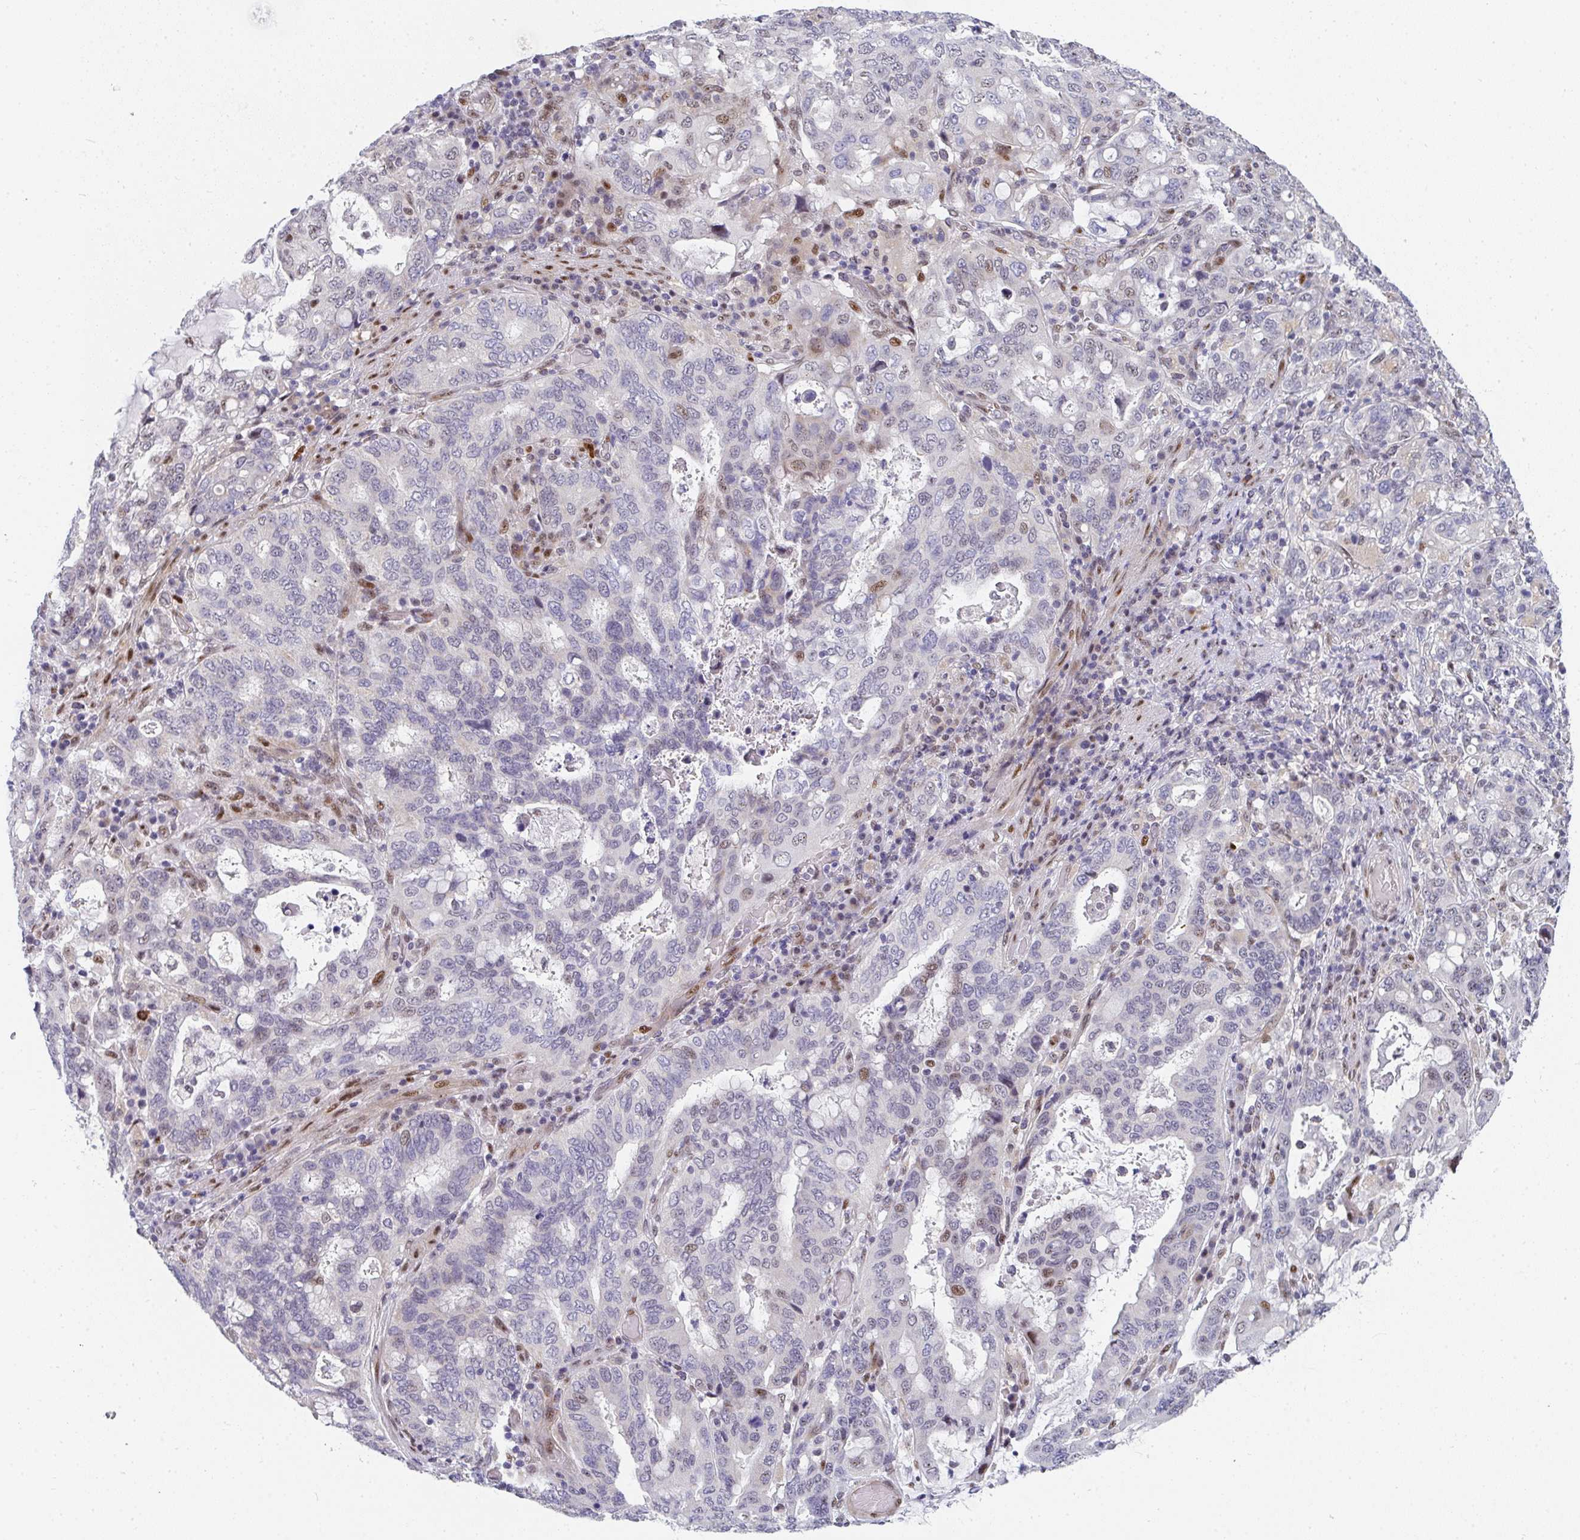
{"staining": {"intensity": "moderate", "quantity": "<25%", "location": "nuclear"}, "tissue": "stomach cancer", "cell_type": "Tumor cells", "image_type": "cancer", "snomed": [{"axis": "morphology", "description": "Adenocarcinoma, NOS"}, {"axis": "topography", "description": "Stomach, upper"}, {"axis": "topography", "description": "Stomach"}], "caption": "Tumor cells reveal low levels of moderate nuclear staining in about <25% of cells in stomach cancer (adenocarcinoma).", "gene": "ZIC3", "patient": {"sex": "male", "age": 62}}